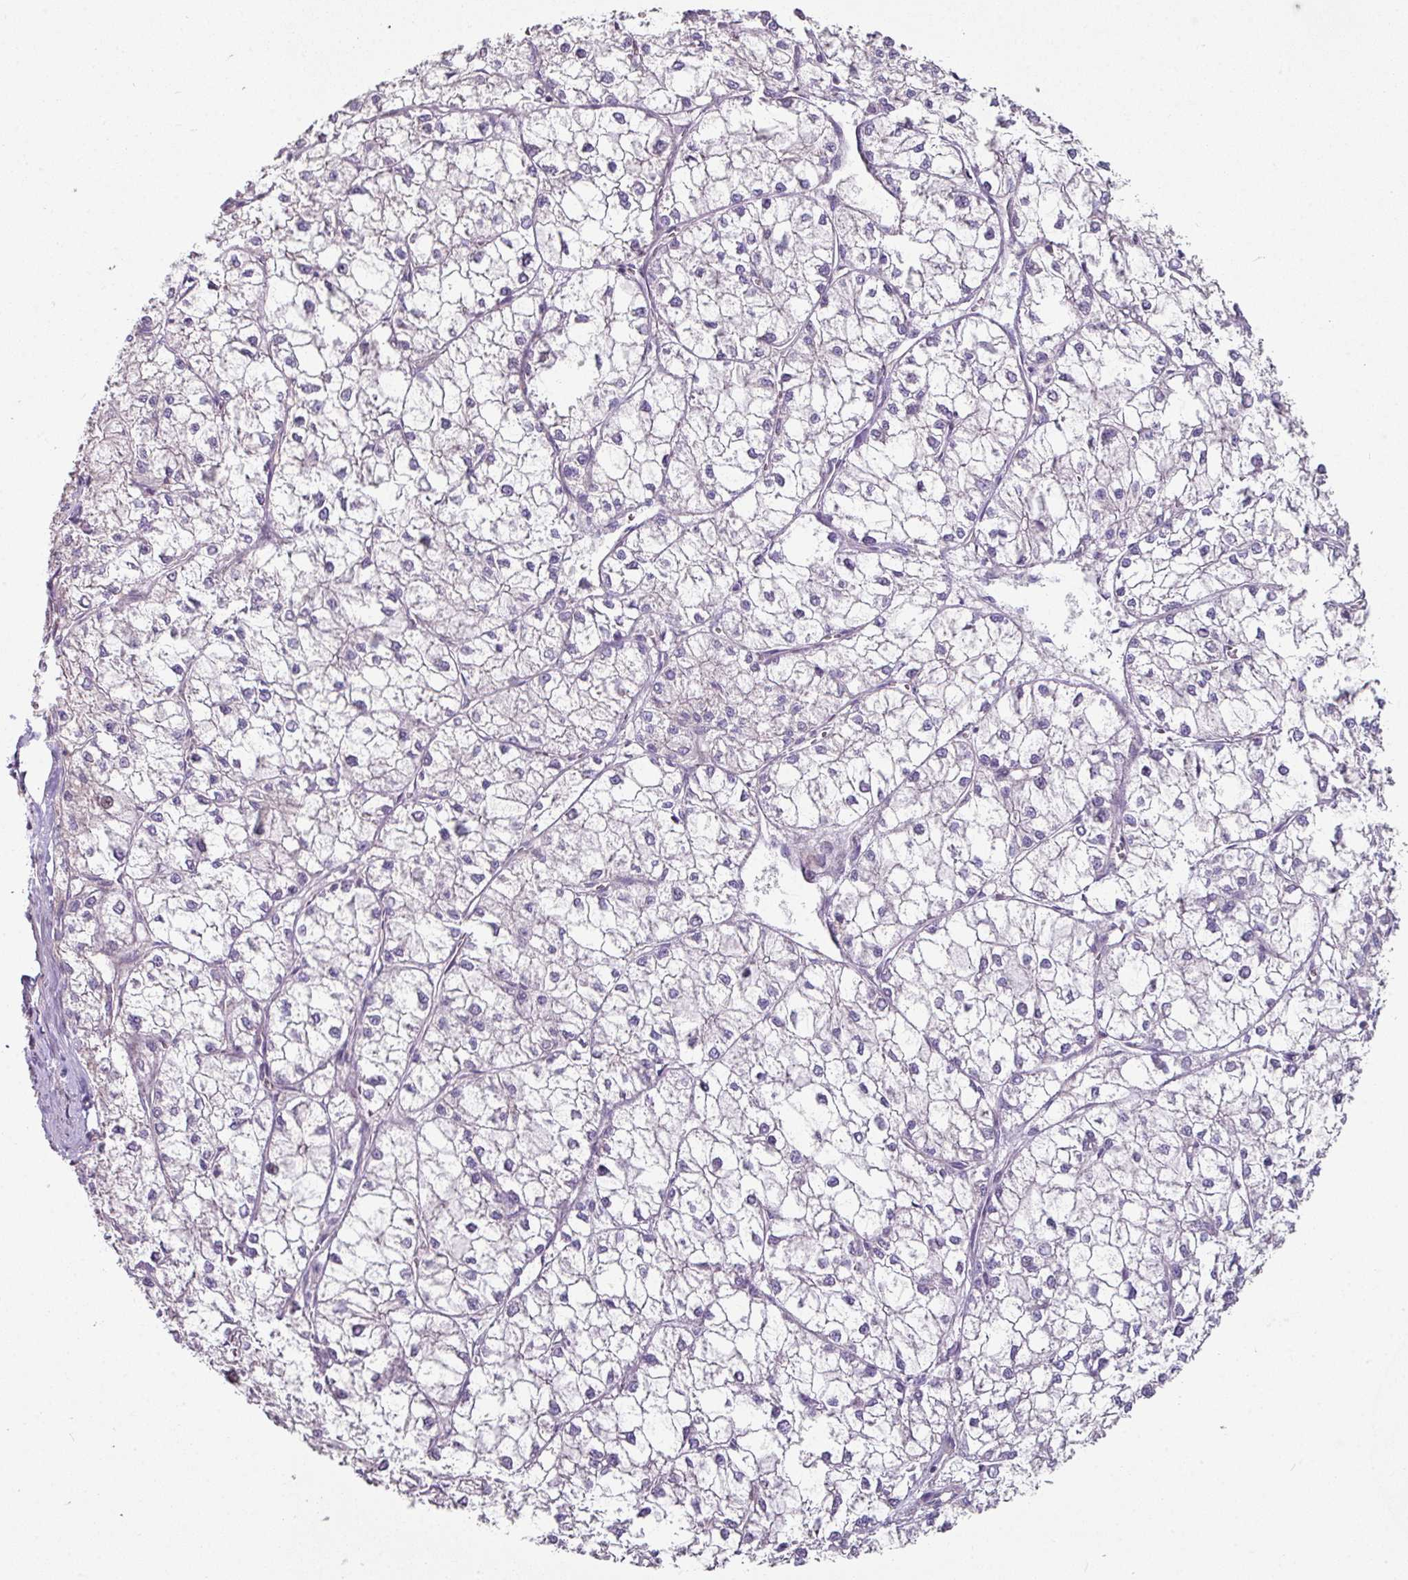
{"staining": {"intensity": "negative", "quantity": "none", "location": "none"}, "tissue": "liver cancer", "cell_type": "Tumor cells", "image_type": "cancer", "snomed": [{"axis": "morphology", "description": "Carcinoma, Hepatocellular, NOS"}, {"axis": "topography", "description": "Liver"}], "caption": "Tumor cells show no significant positivity in liver cancer.", "gene": "LRRC9", "patient": {"sex": "female", "age": 43}}